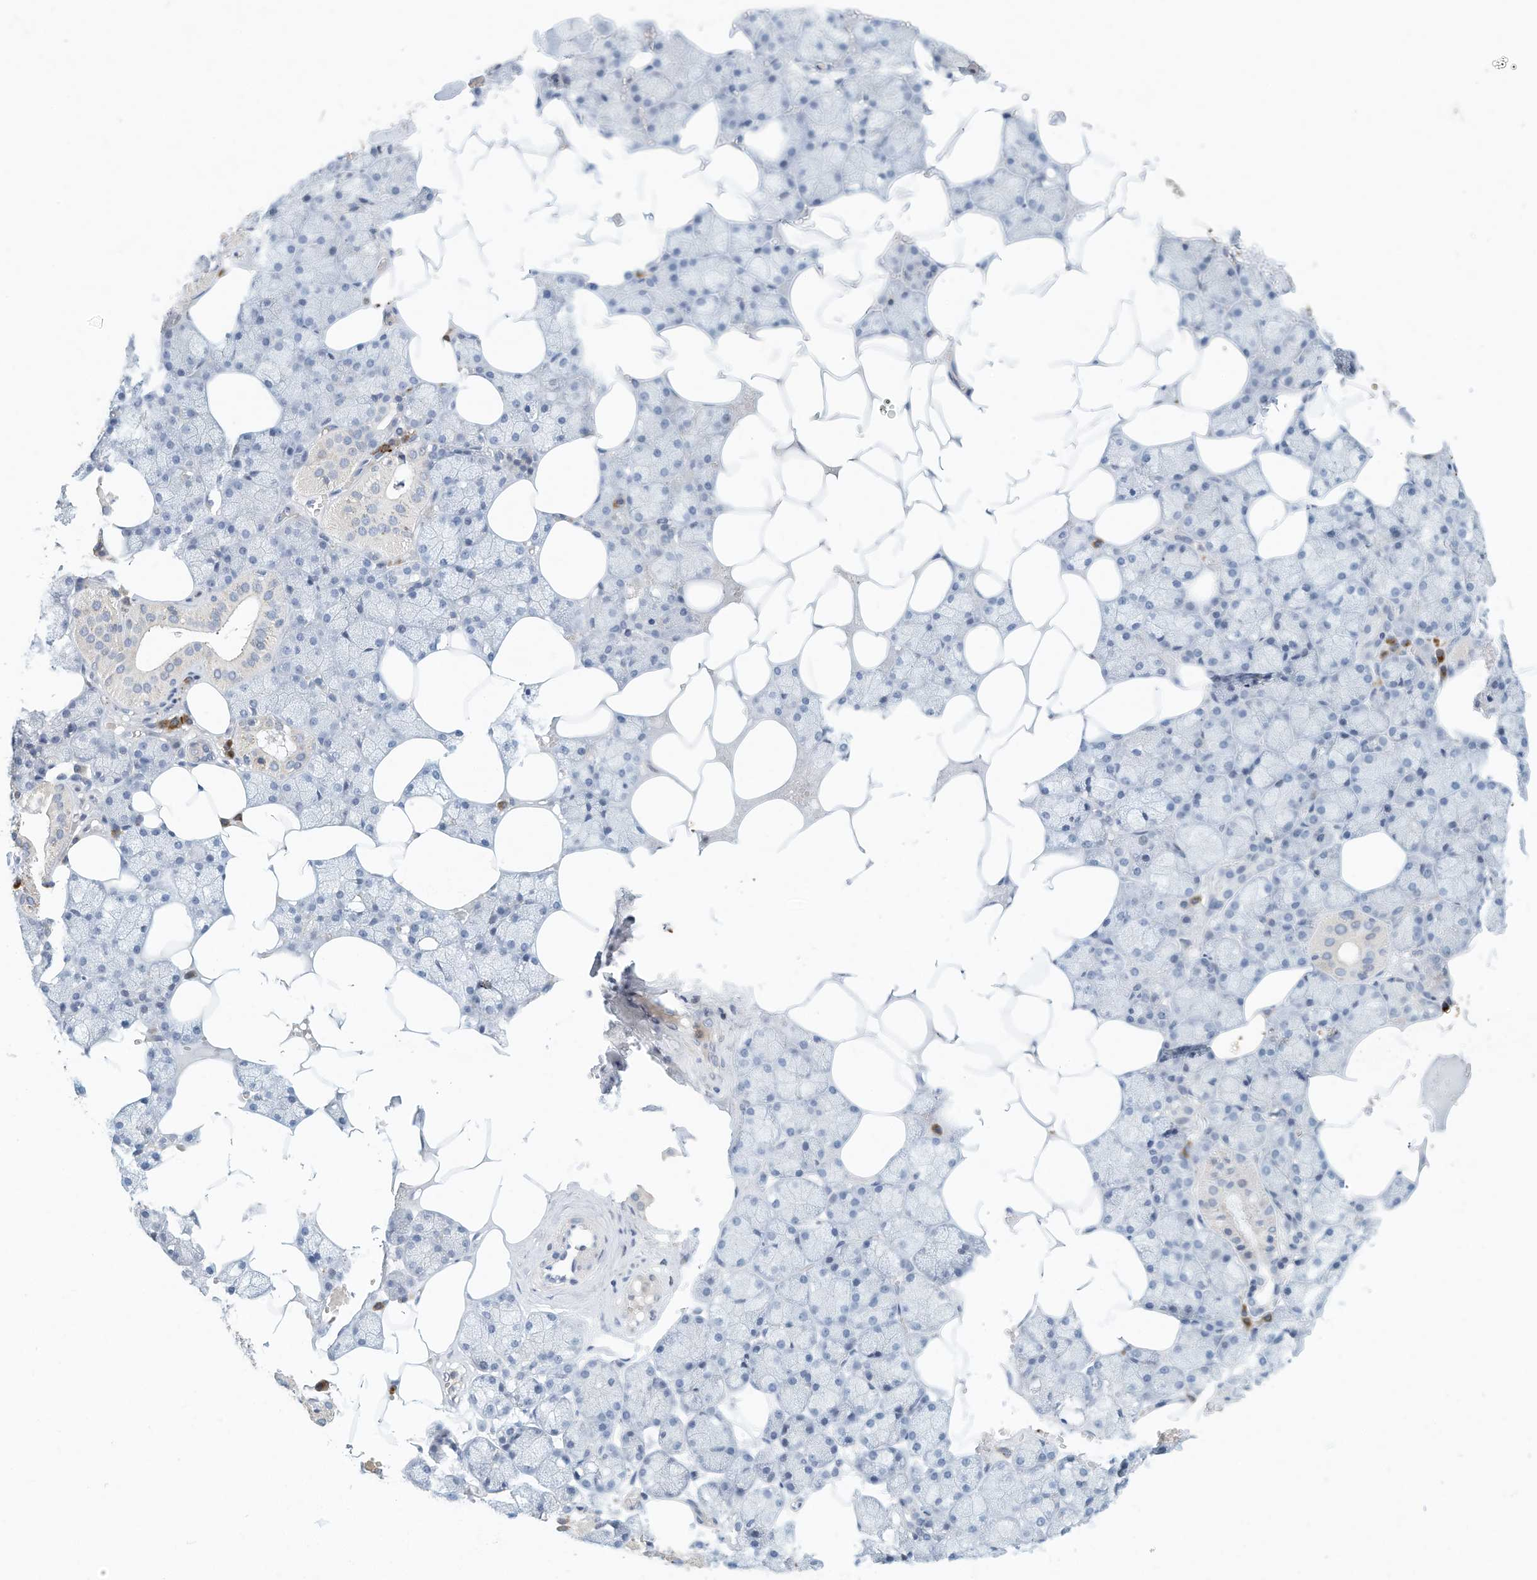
{"staining": {"intensity": "weak", "quantity": "<25%", "location": "cytoplasmic/membranous"}, "tissue": "salivary gland", "cell_type": "Glandular cells", "image_type": "normal", "snomed": [{"axis": "morphology", "description": "Normal tissue, NOS"}, {"axis": "topography", "description": "Salivary gland"}], "caption": "Normal salivary gland was stained to show a protein in brown. There is no significant staining in glandular cells.", "gene": "MICAL1", "patient": {"sex": "male", "age": 62}}